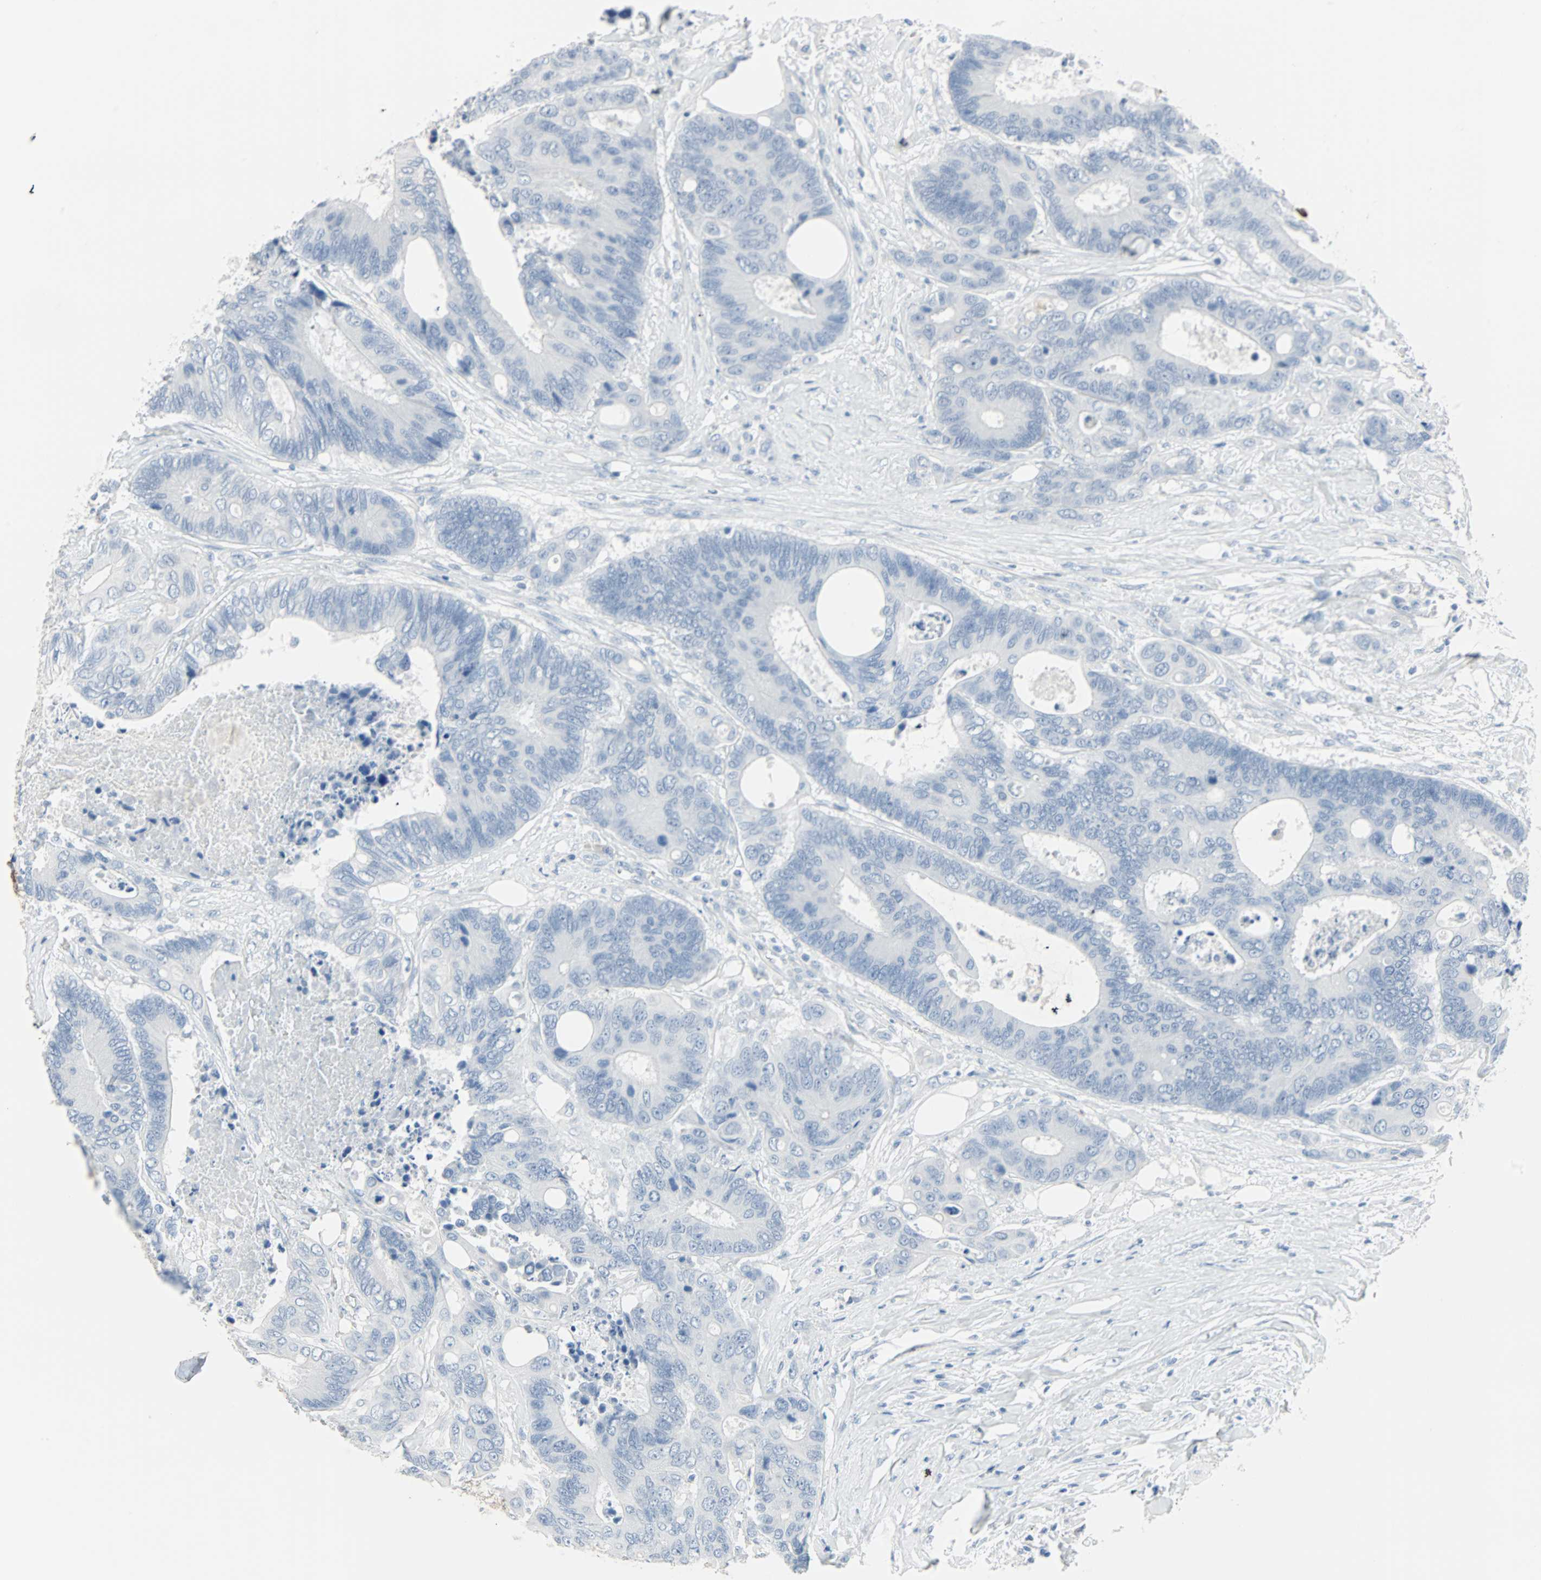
{"staining": {"intensity": "negative", "quantity": "none", "location": "none"}, "tissue": "colorectal cancer", "cell_type": "Tumor cells", "image_type": "cancer", "snomed": [{"axis": "morphology", "description": "Adenocarcinoma, NOS"}, {"axis": "topography", "description": "Rectum"}], "caption": "A photomicrograph of colorectal cancer (adenocarcinoma) stained for a protein displays no brown staining in tumor cells.", "gene": "STX1A", "patient": {"sex": "male", "age": 55}}